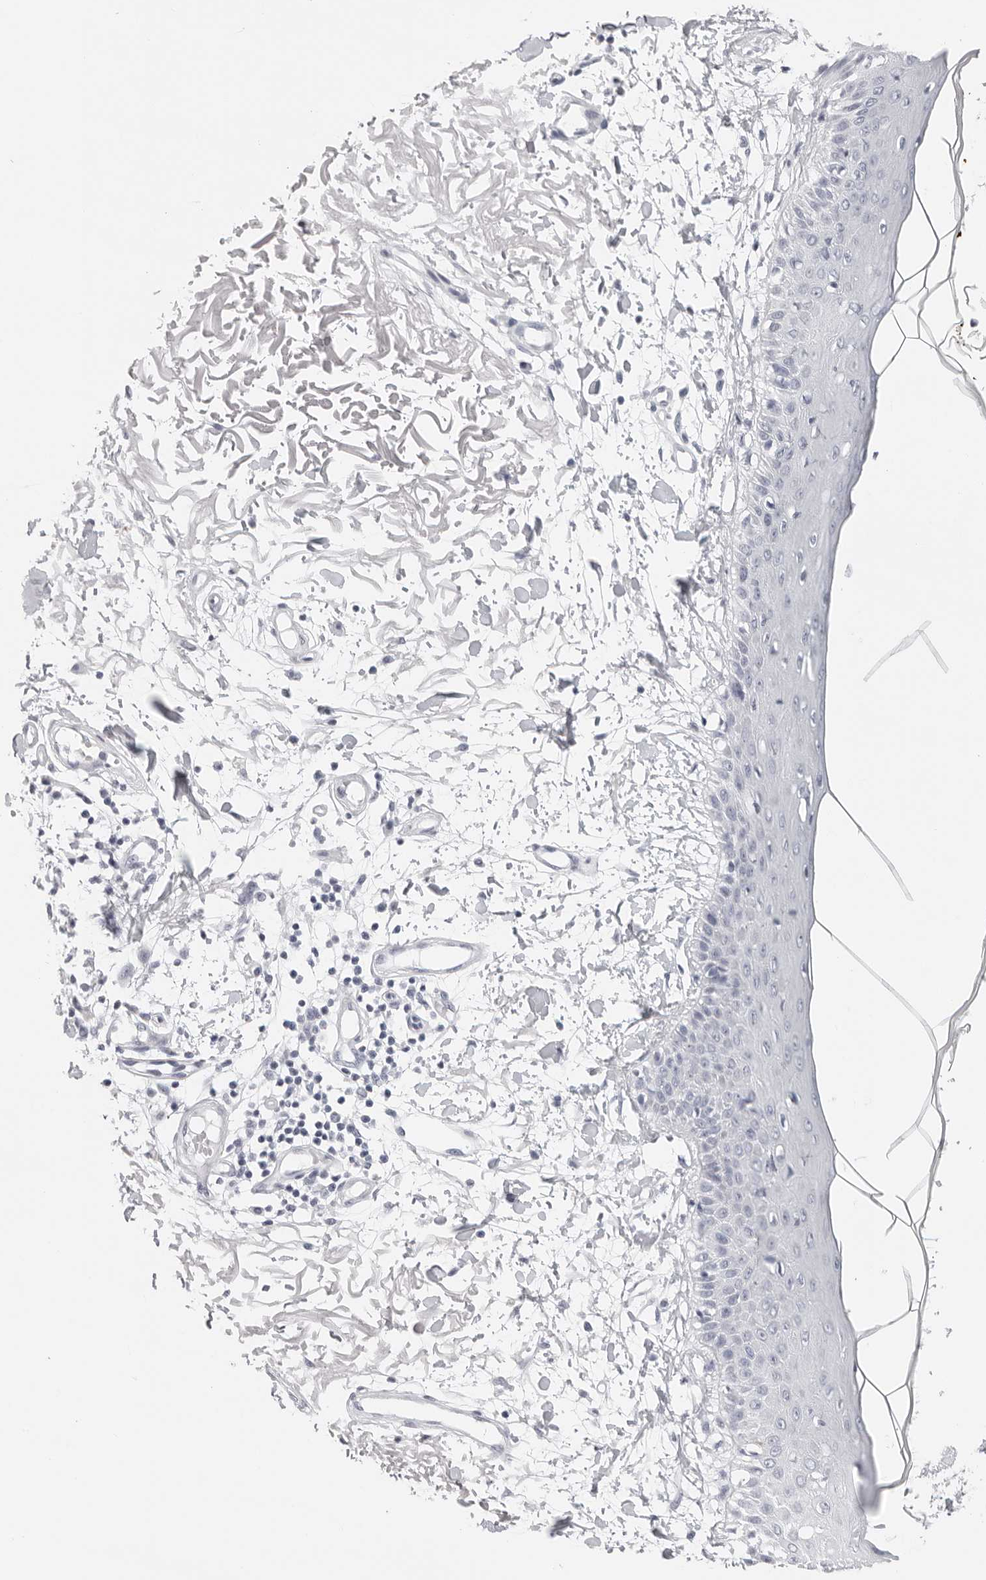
{"staining": {"intensity": "negative", "quantity": "none", "location": "none"}, "tissue": "skin", "cell_type": "Fibroblasts", "image_type": "normal", "snomed": [{"axis": "morphology", "description": "Normal tissue, NOS"}, {"axis": "morphology", "description": "Squamous cell carcinoma, NOS"}, {"axis": "topography", "description": "Skin"}, {"axis": "topography", "description": "Peripheral nerve tissue"}], "caption": "DAB (3,3'-diaminobenzidine) immunohistochemical staining of benign skin demonstrates no significant expression in fibroblasts. (DAB immunohistochemistry visualized using brightfield microscopy, high magnification).", "gene": "CST1", "patient": {"sex": "male", "age": 83}}